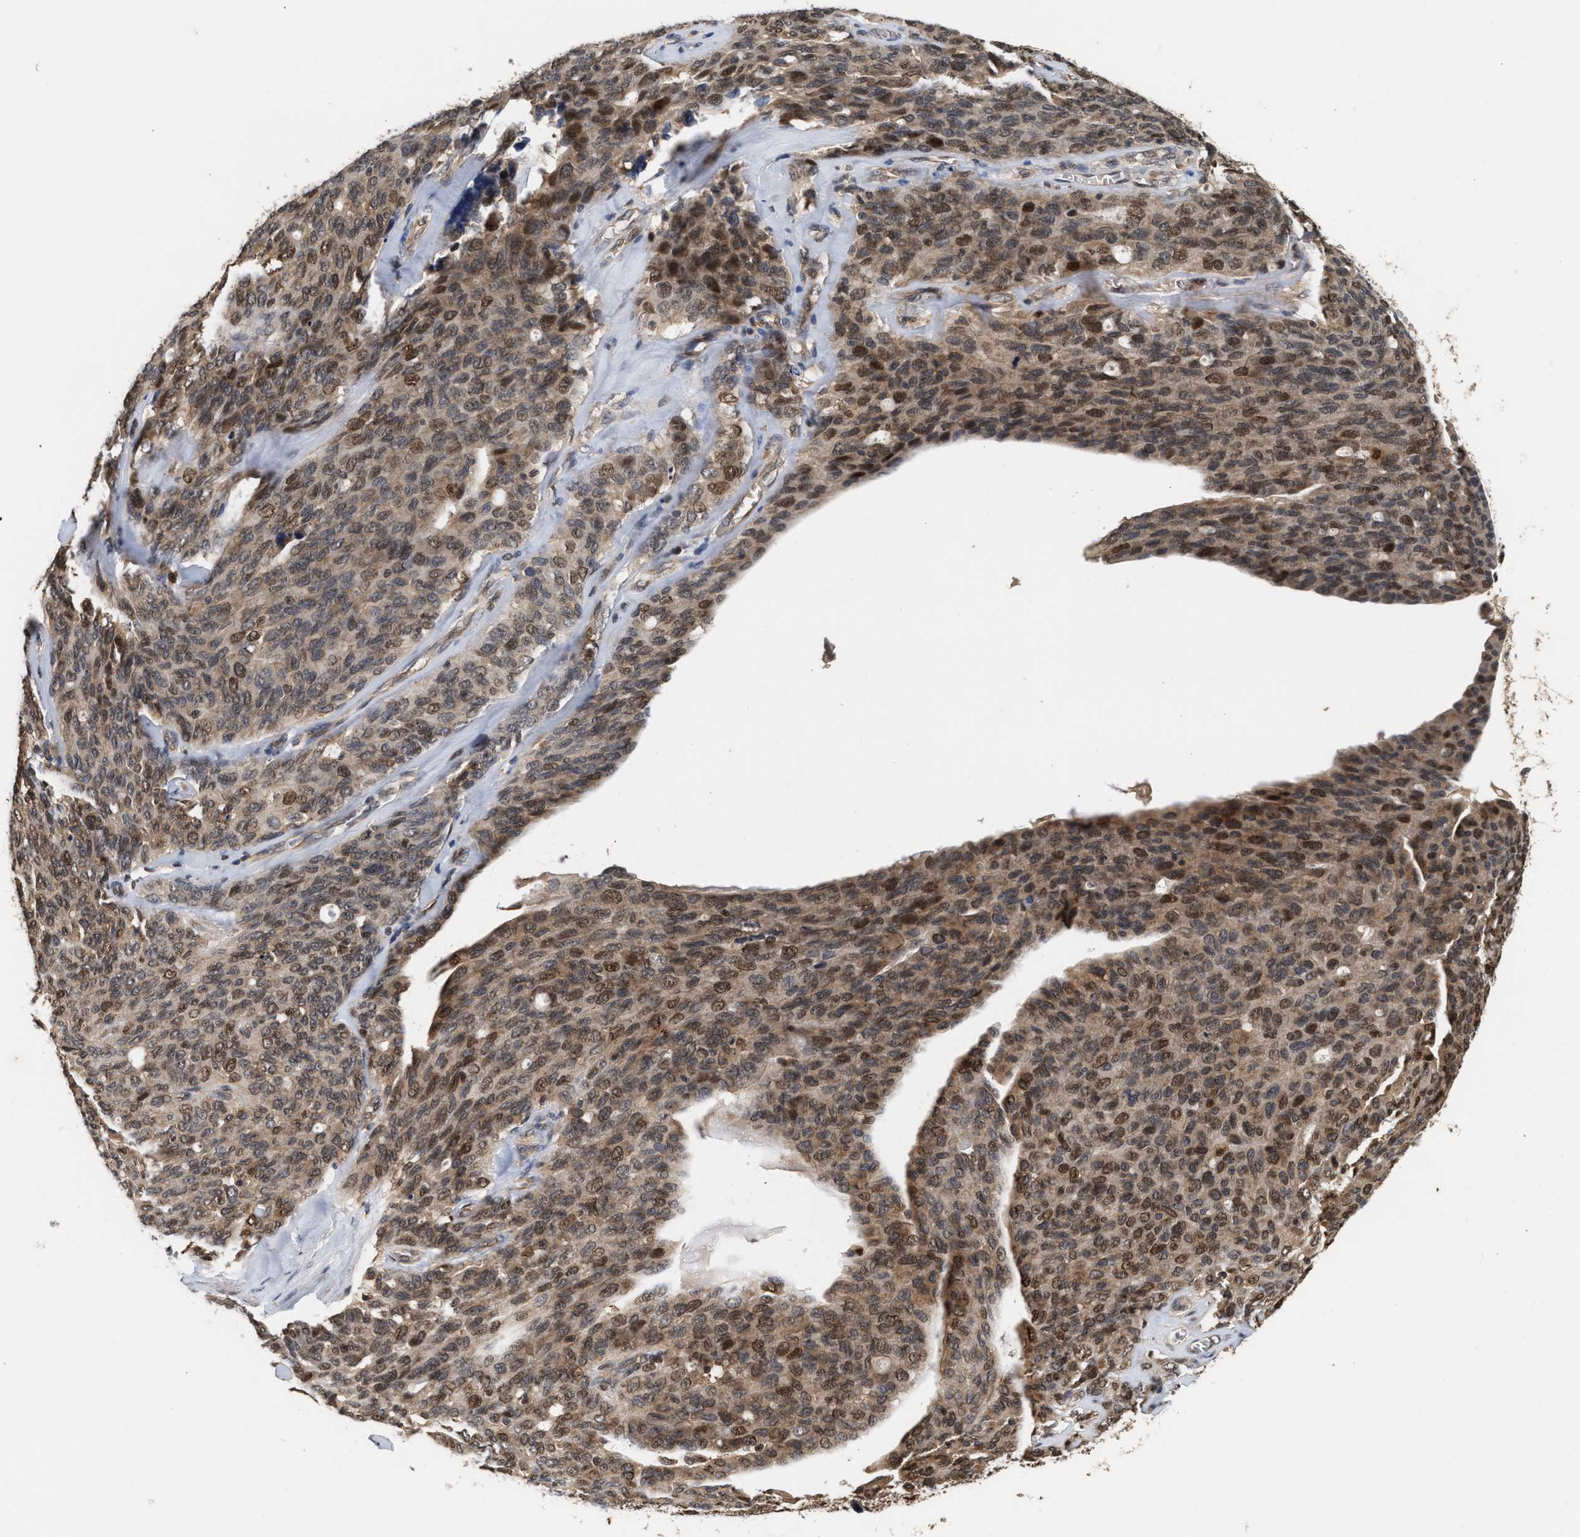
{"staining": {"intensity": "moderate", "quantity": ">75%", "location": "cytoplasmic/membranous,nuclear"}, "tissue": "ovarian cancer", "cell_type": "Tumor cells", "image_type": "cancer", "snomed": [{"axis": "morphology", "description": "Carcinoma, endometroid"}, {"axis": "topography", "description": "Ovary"}], "caption": "Human ovarian endometroid carcinoma stained with a protein marker shows moderate staining in tumor cells.", "gene": "ABHD5", "patient": {"sex": "female", "age": 60}}